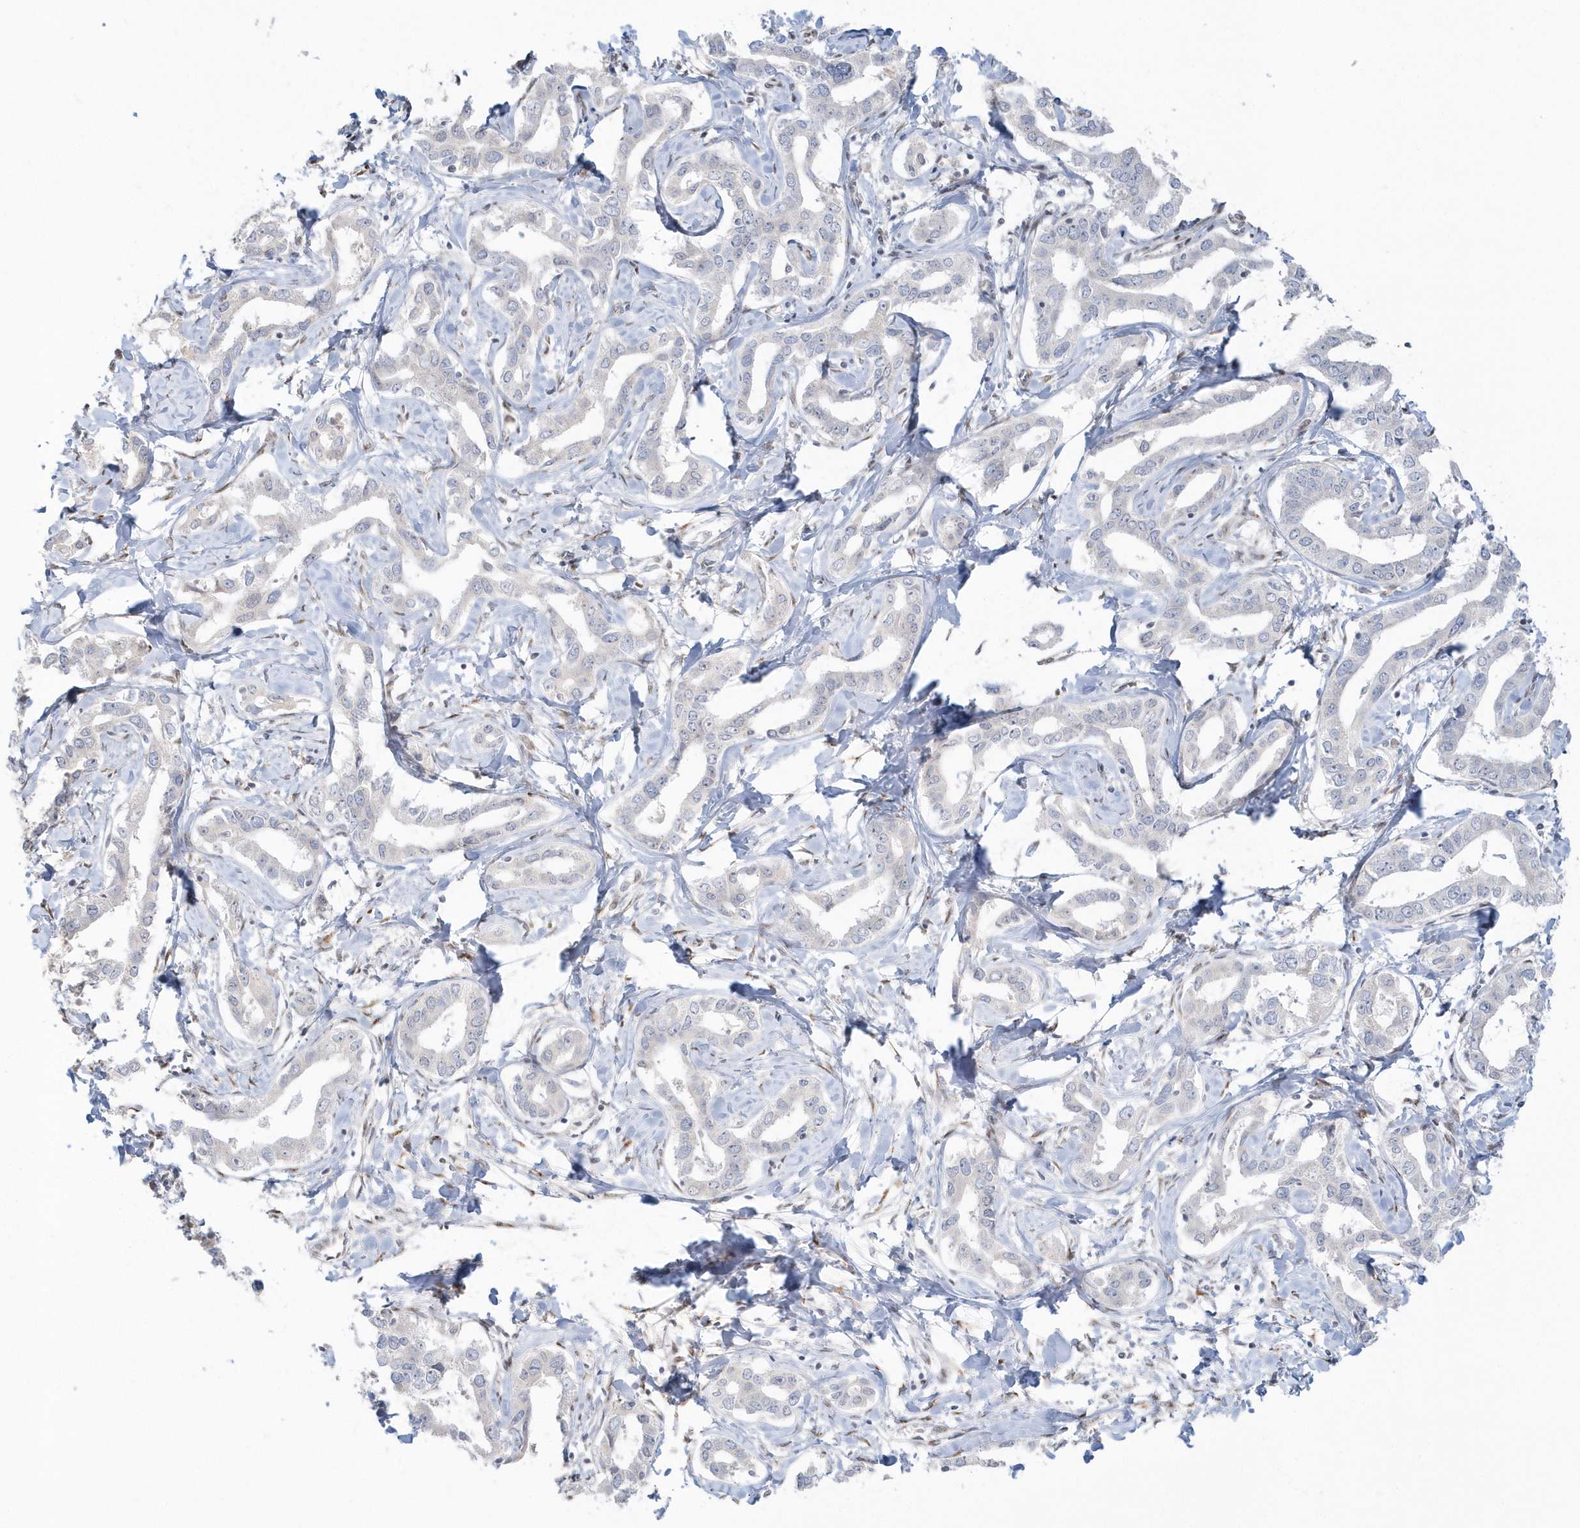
{"staining": {"intensity": "negative", "quantity": "none", "location": "none"}, "tissue": "liver cancer", "cell_type": "Tumor cells", "image_type": "cancer", "snomed": [{"axis": "morphology", "description": "Cholangiocarcinoma"}, {"axis": "topography", "description": "Liver"}], "caption": "A micrograph of cholangiocarcinoma (liver) stained for a protein demonstrates no brown staining in tumor cells.", "gene": "DHFR", "patient": {"sex": "male", "age": 59}}